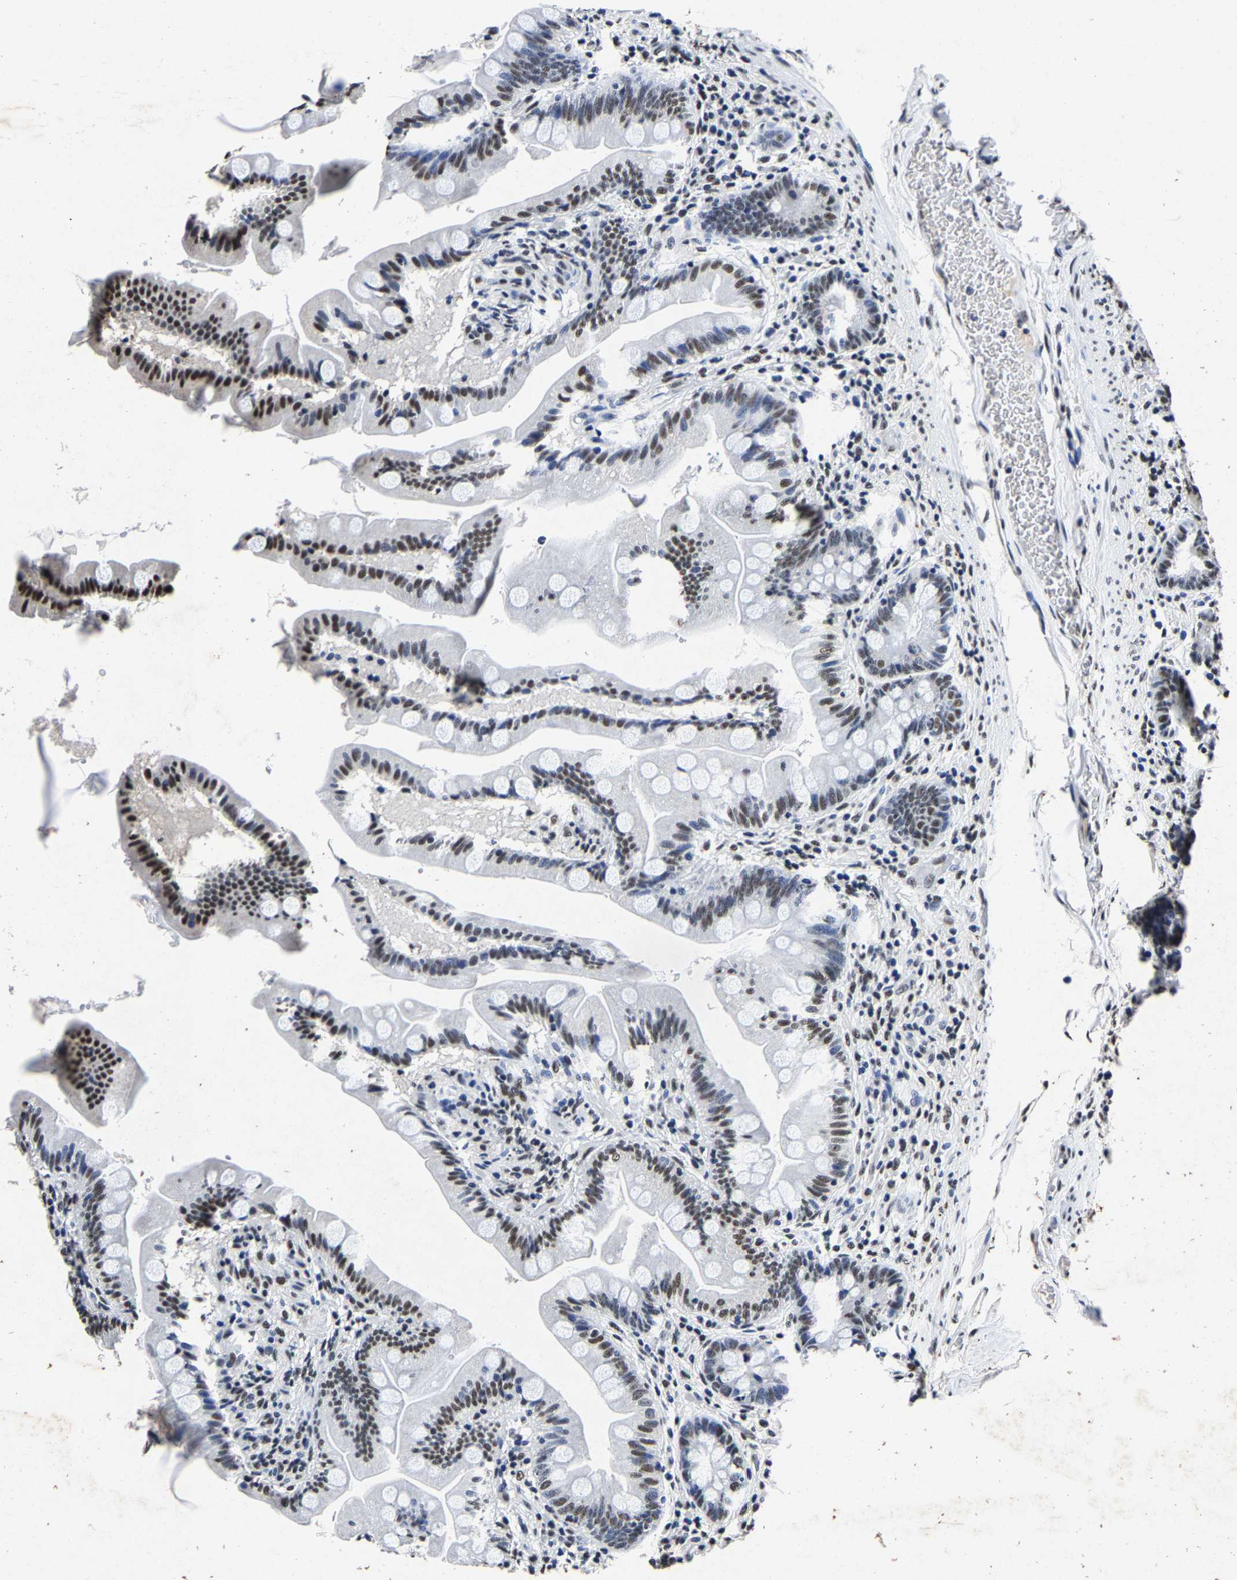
{"staining": {"intensity": "strong", "quantity": "25%-75%", "location": "nuclear"}, "tissue": "small intestine", "cell_type": "Glandular cells", "image_type": "normal", "snomed": [{"axis": "morphology", "description": "Normal tissue, NOS"}, {"axis": "topography", "description": "Small intestine"}], "caption": "Immunohistochemical staining of normal human small intestine displays 25%-75% levels of strong nuclear protein positivity in approximately 25%-75% of glandular cells. (Brightfield microscopy of DAB IHC at high magnification).", "gene": "RBM45", "patient": {"sex": "female", "age": 56}}